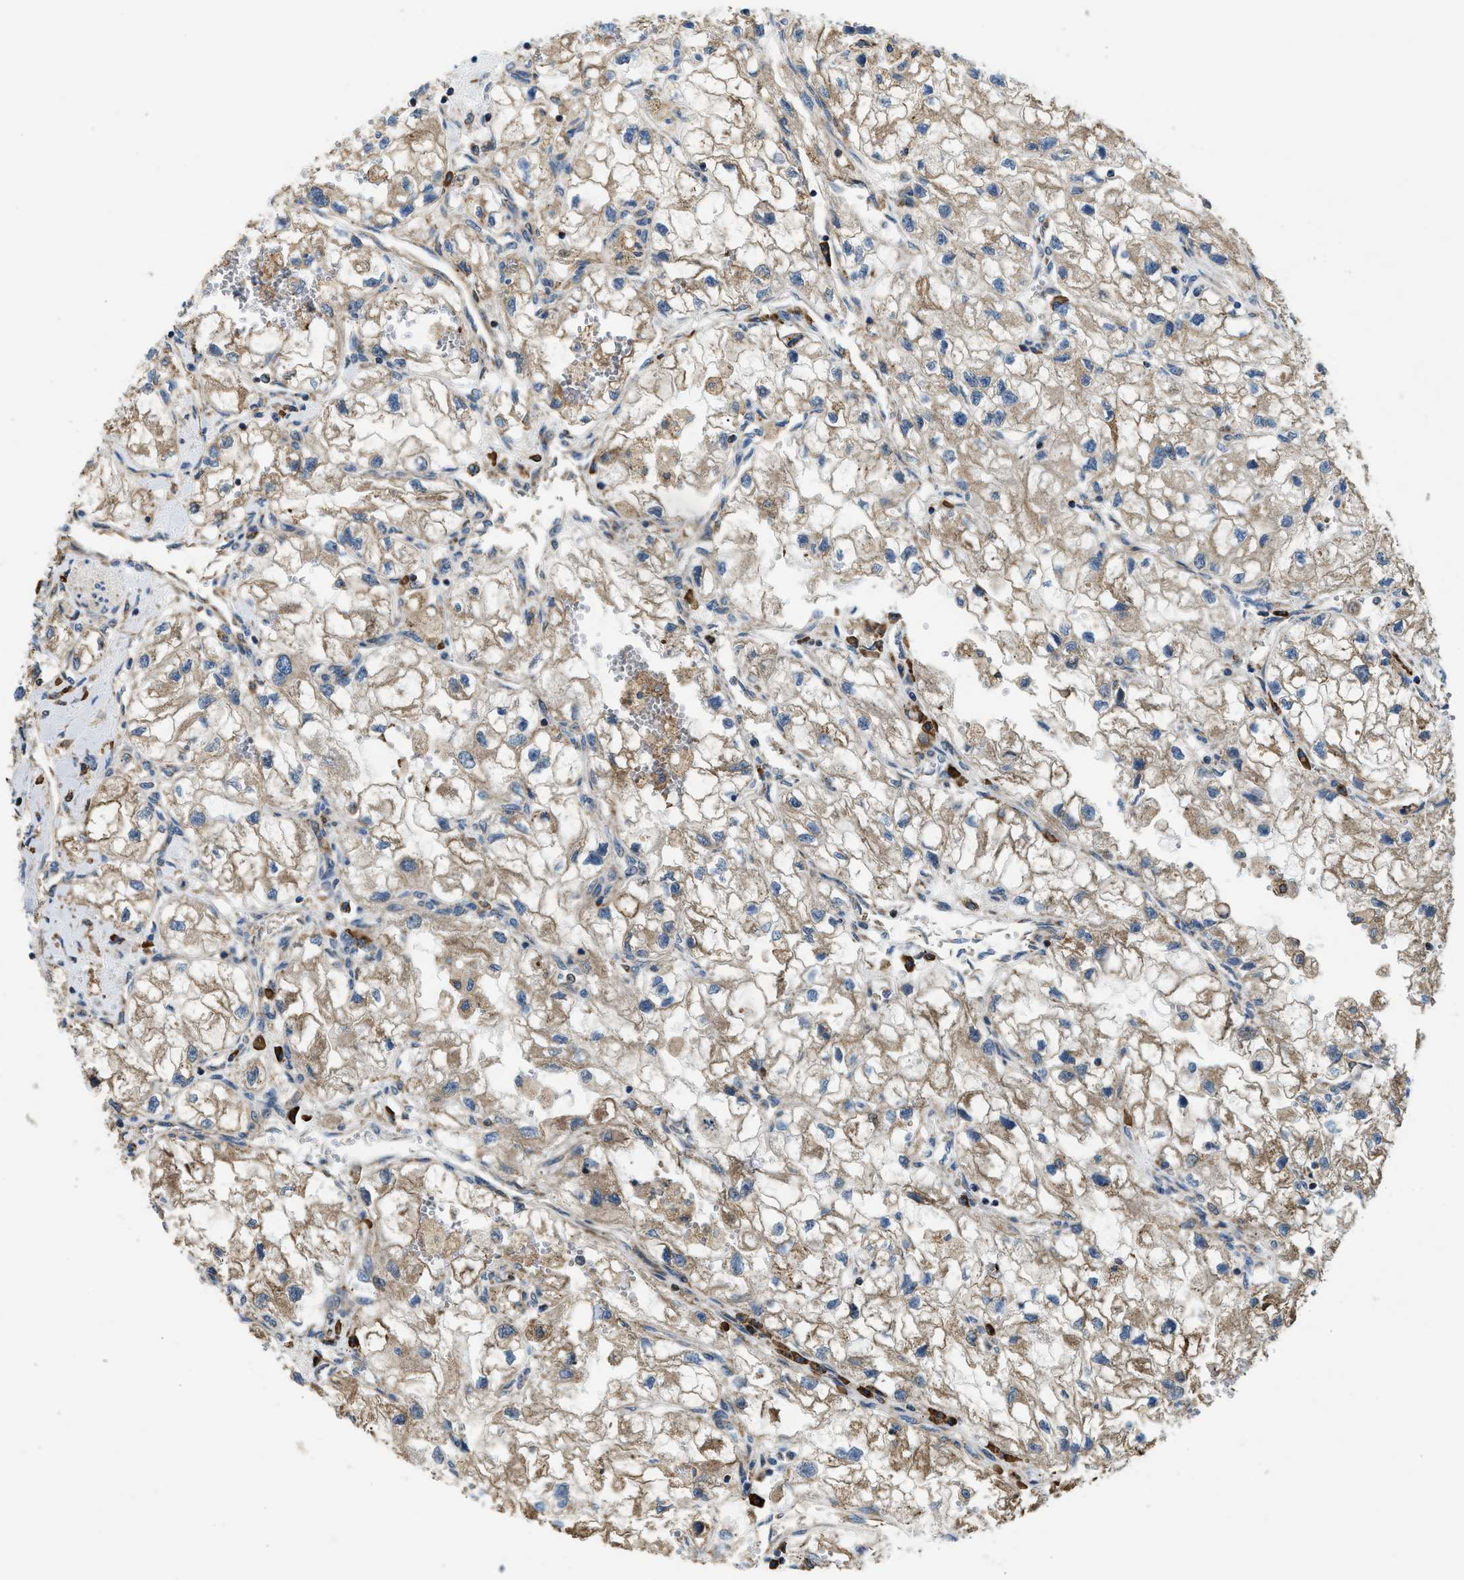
{"staining": {"intensity": "weak", "quantity": ">75%", "location": "cytoplasmic/membranous"}, "tissue": "renal cancer", "cell_type": "Tumor cells", "image_type": "cancer", "snomed": [{"axis": "morphology", "description": "Adenocarcinoma, NOS"}, {"axis": "topography", "description": "Kidney"}], "caption": "A brown stain shows weak cytoplasmic/membranous positivity of a protein in renal adenocarcinoma tumor cells.", "gene": "CSPG4", "patient": {"sex": "female", "age": 70}}